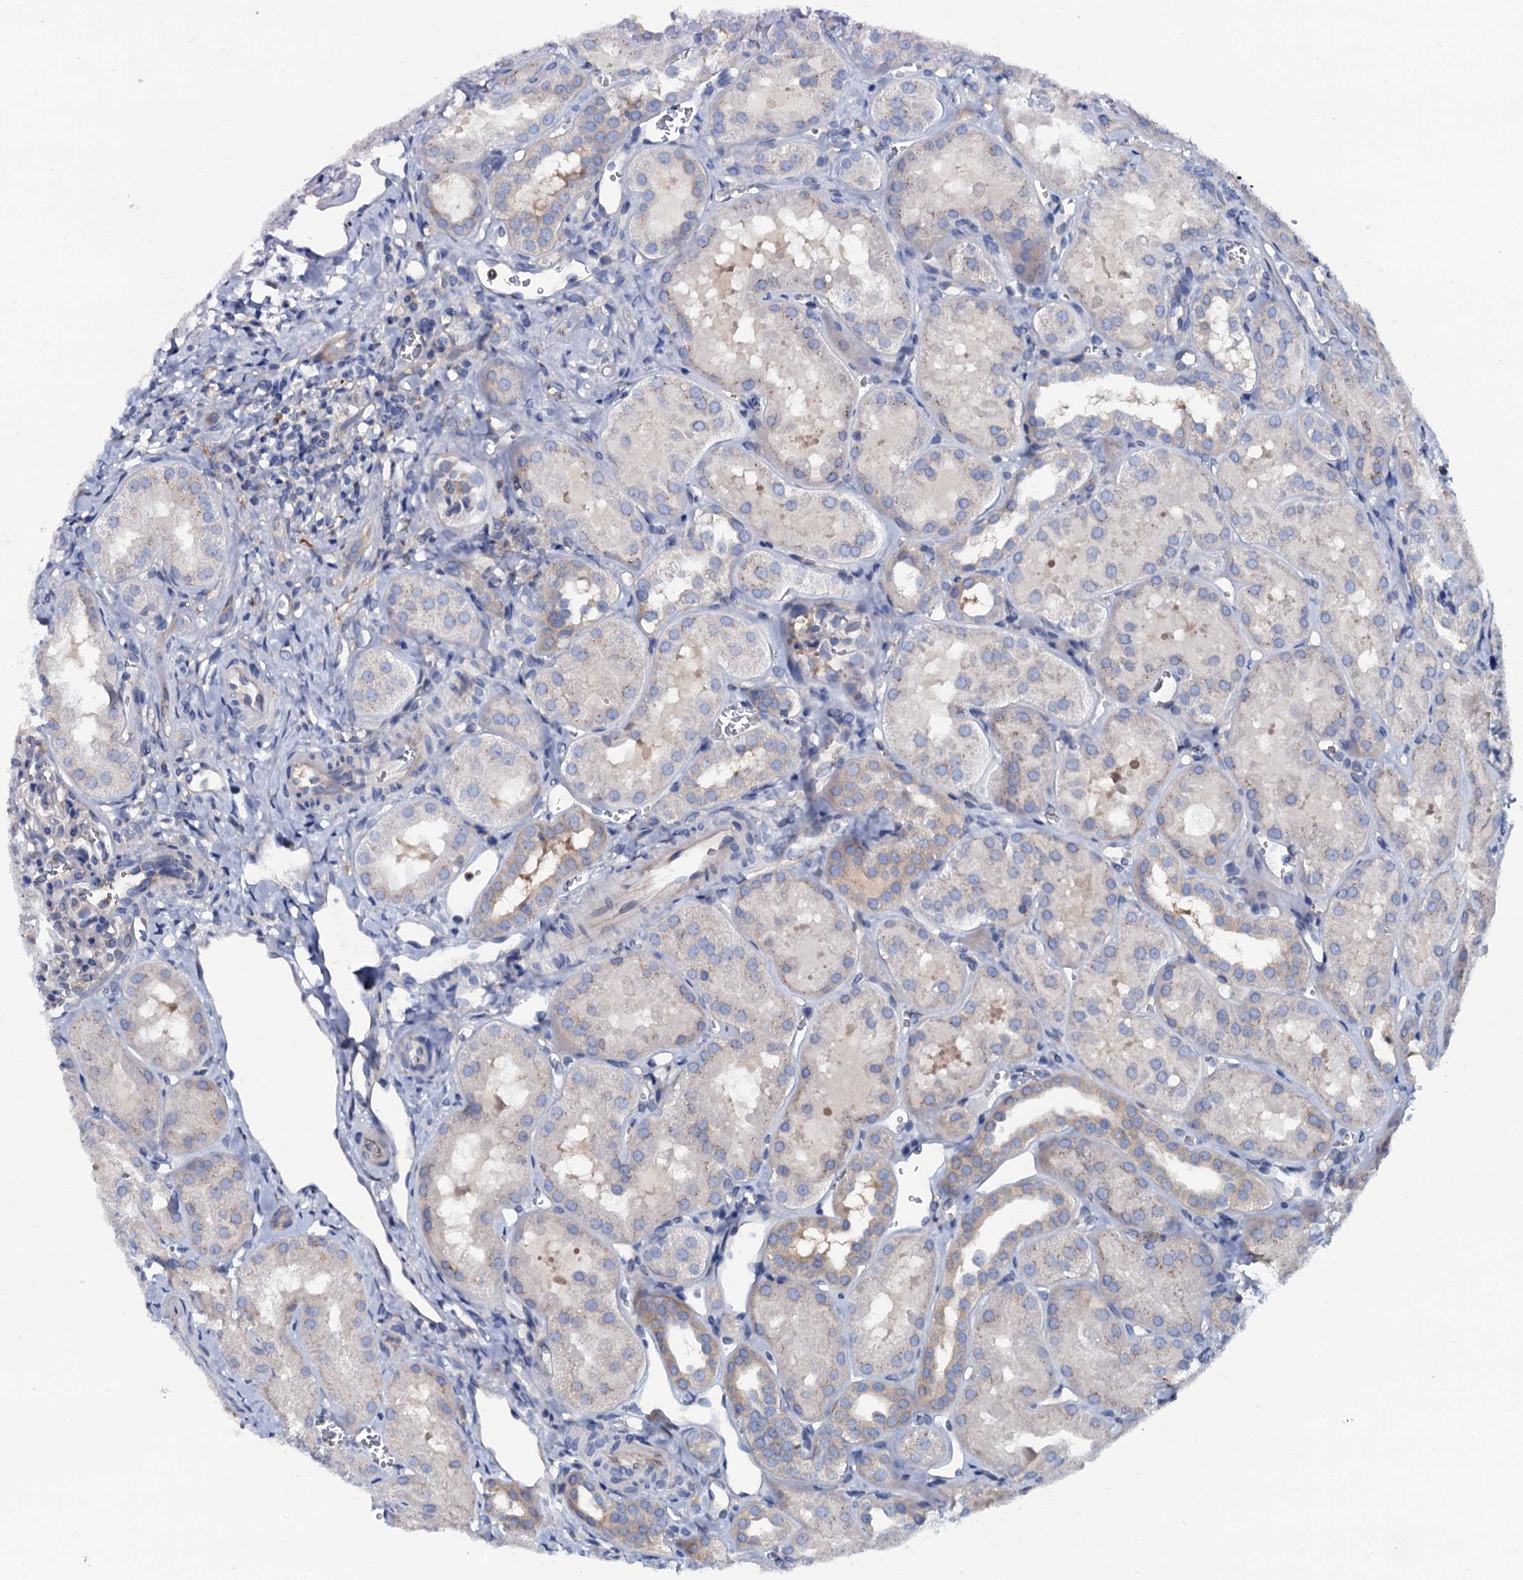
{"staining": {"intensity": "negative", "quantity": "none", "location": "none"}, "tissue": "kidney", "cell_type": "Cells in glomeruli", "image_type": "normal", "snomed": [{"axis": "morphology", "description": "Normal tissue, NOS"}, {"axis": "topography", "description": "Kidney"}, {"axis": "topography", "description": "Urinary bladder"}], "caption": "Kidney stained for a protein using IHC displays no positivity cells in glomeruli.", "gene": "OTOL1", "patient": {"sex": "male", "age": 16}}